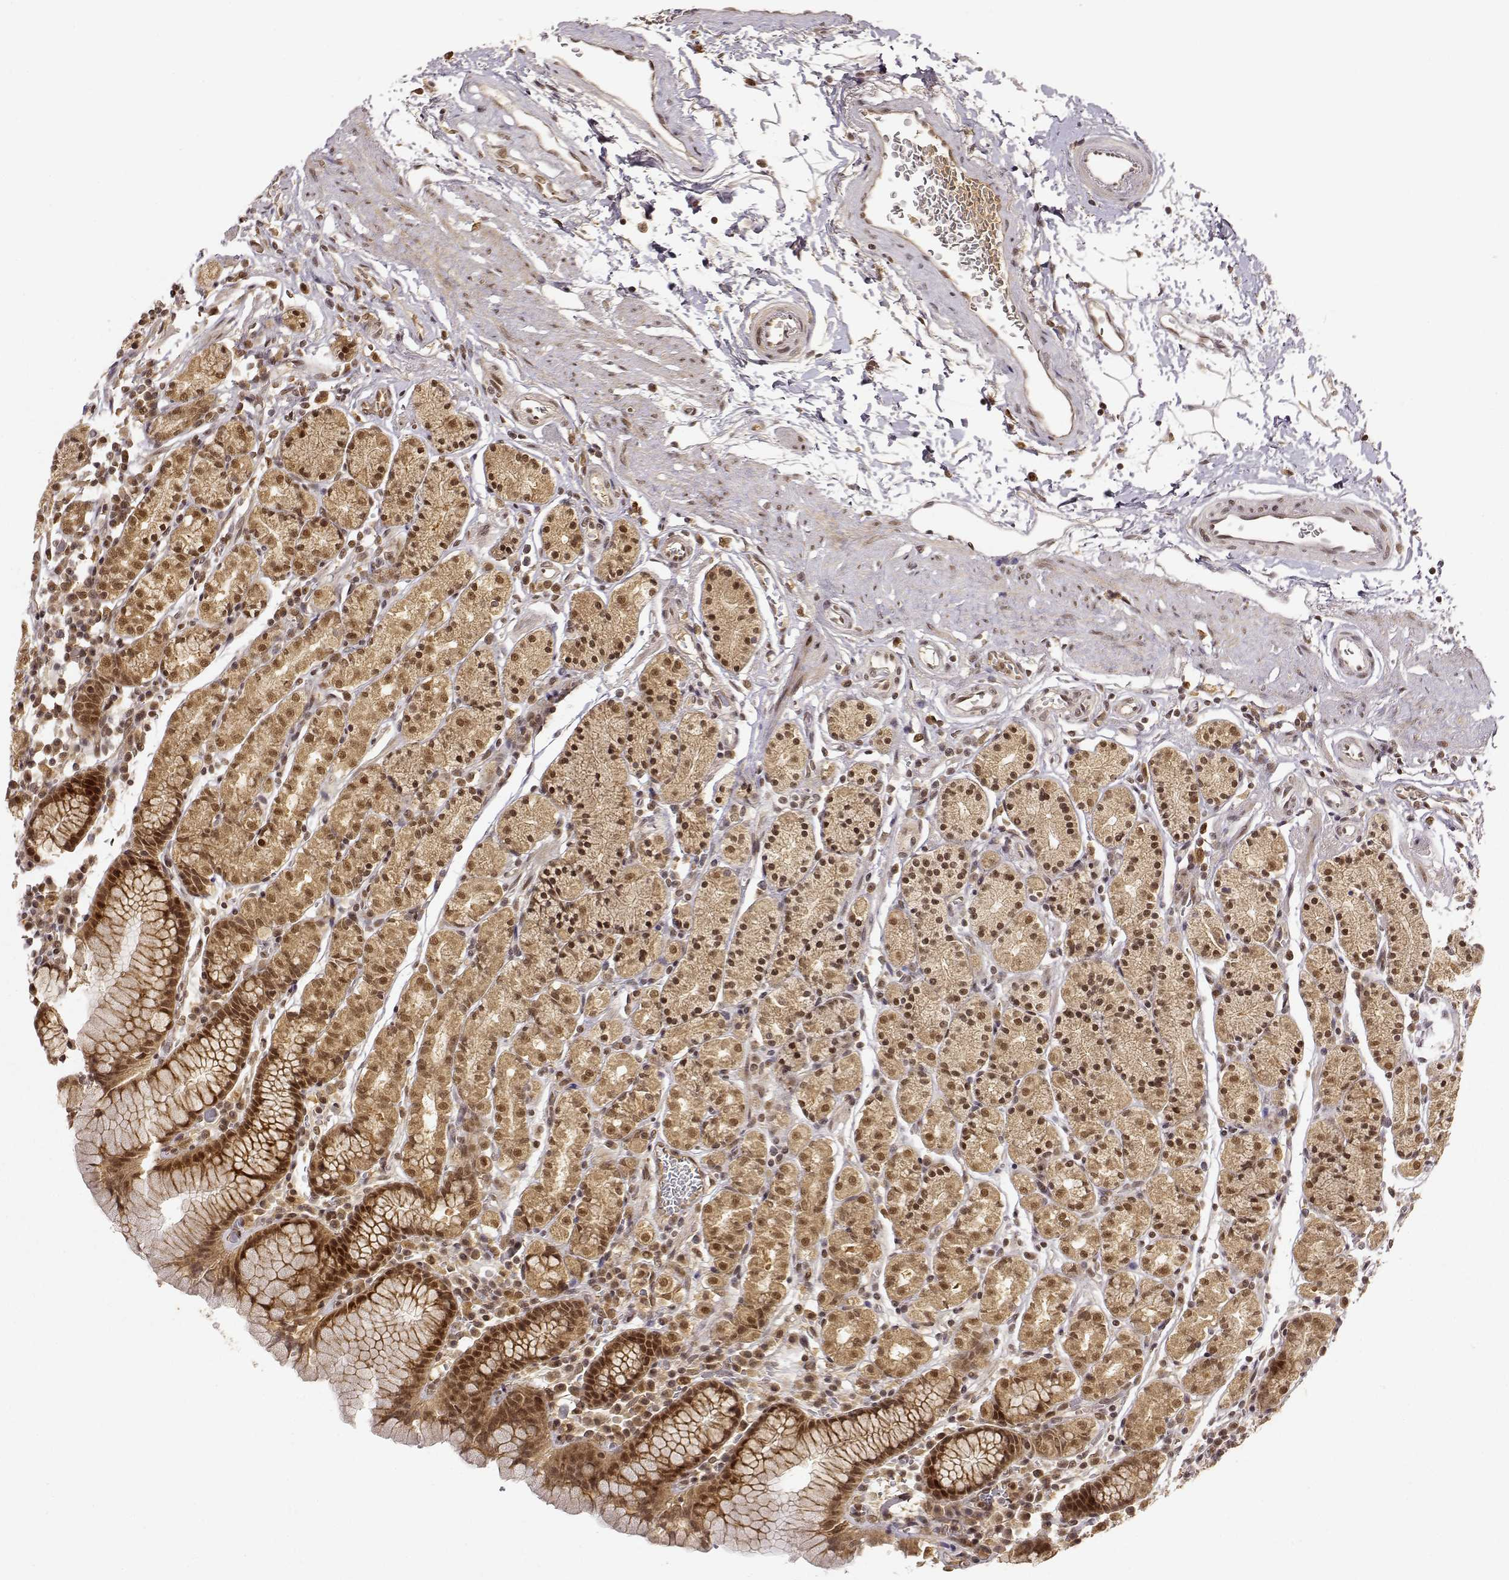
{"staining": {"intensity": "moderate", "quantity": ">75%", "location": "cytoplasmic/membranous,nuclear"}, "tissue": "stomach", "cell_type": "Glandular cells", "image_type": "normal", "snomed": [{"axis": "morphology", "description": "Normal tissue, NOS"}, {"axis": "topography", "description": "Stomach, upper"}, {"axis": "topography", "description": "Stomach"}], "caption": "This photomicrograph displays immunohistochemistry (IHC) staining of unremarkable stomach, with medium moderate cytoplasmic/membranous,nuclear expression in approximately >75% of glandular cells.", "gene": "MAEA", "patient": {"sex": "male", "age": 62}}